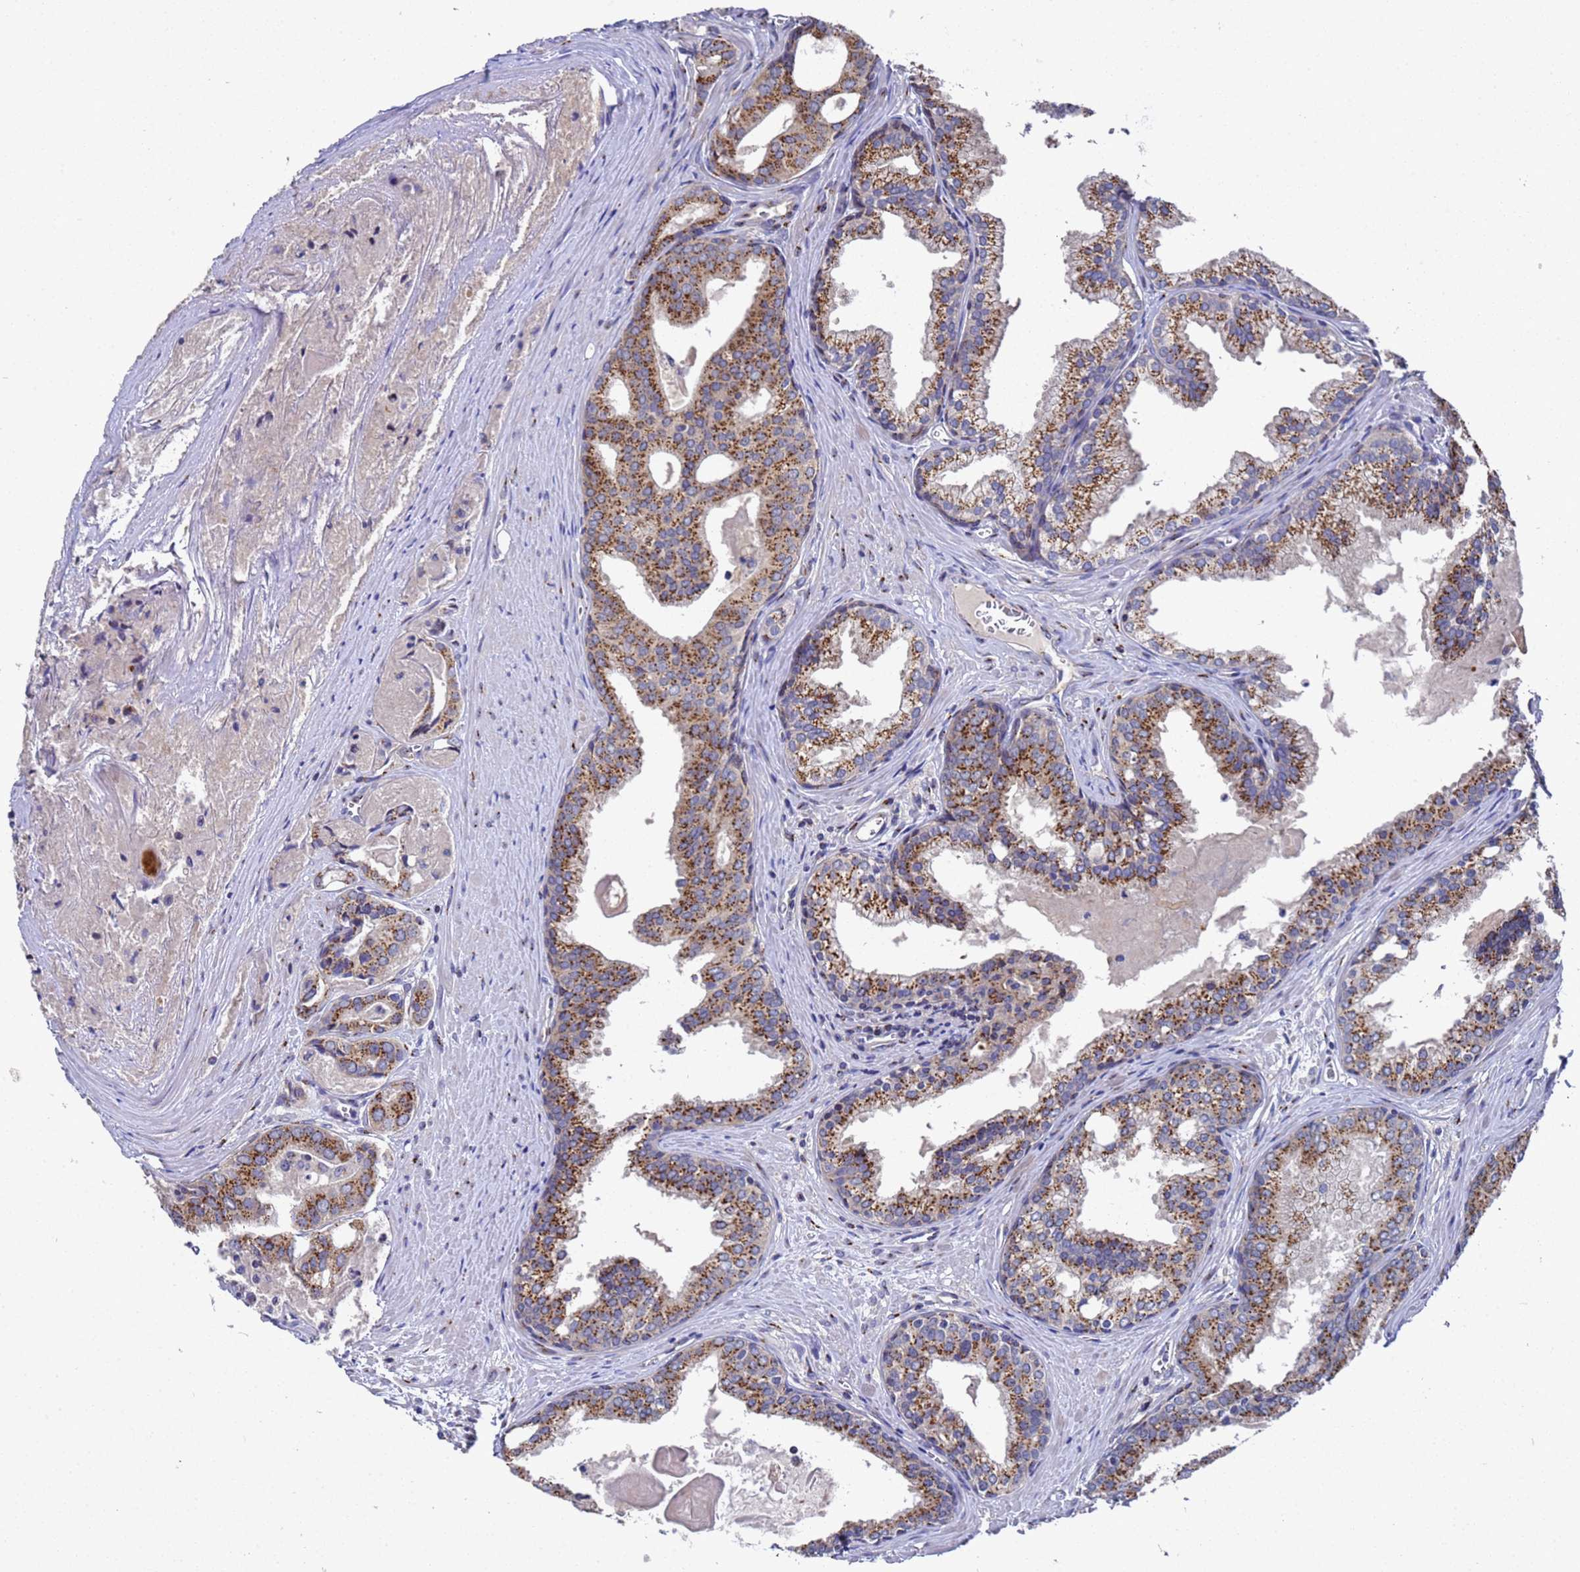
{"staining": {"intensity": "moderate", "quantity": ">75%", "location": "cytoplasmic/membranous"}, "tissue": "prostate cancer", "cell_type": "Tumor cells", "image_type": "cancer", "snomed": [{"axis": "morphology", "description": "Adenocarcinoma, High grade"}, {"axis": "topography", "description": "Prostate"}], "caption": "About >75% of tumor cells in human prostate cancer show moderate cytoplasmic/membranous protein staining as visualized by brown immunohistochemical staining.", "gene": "NSUN6", "patient": {"sex": "male", "age": 68}}